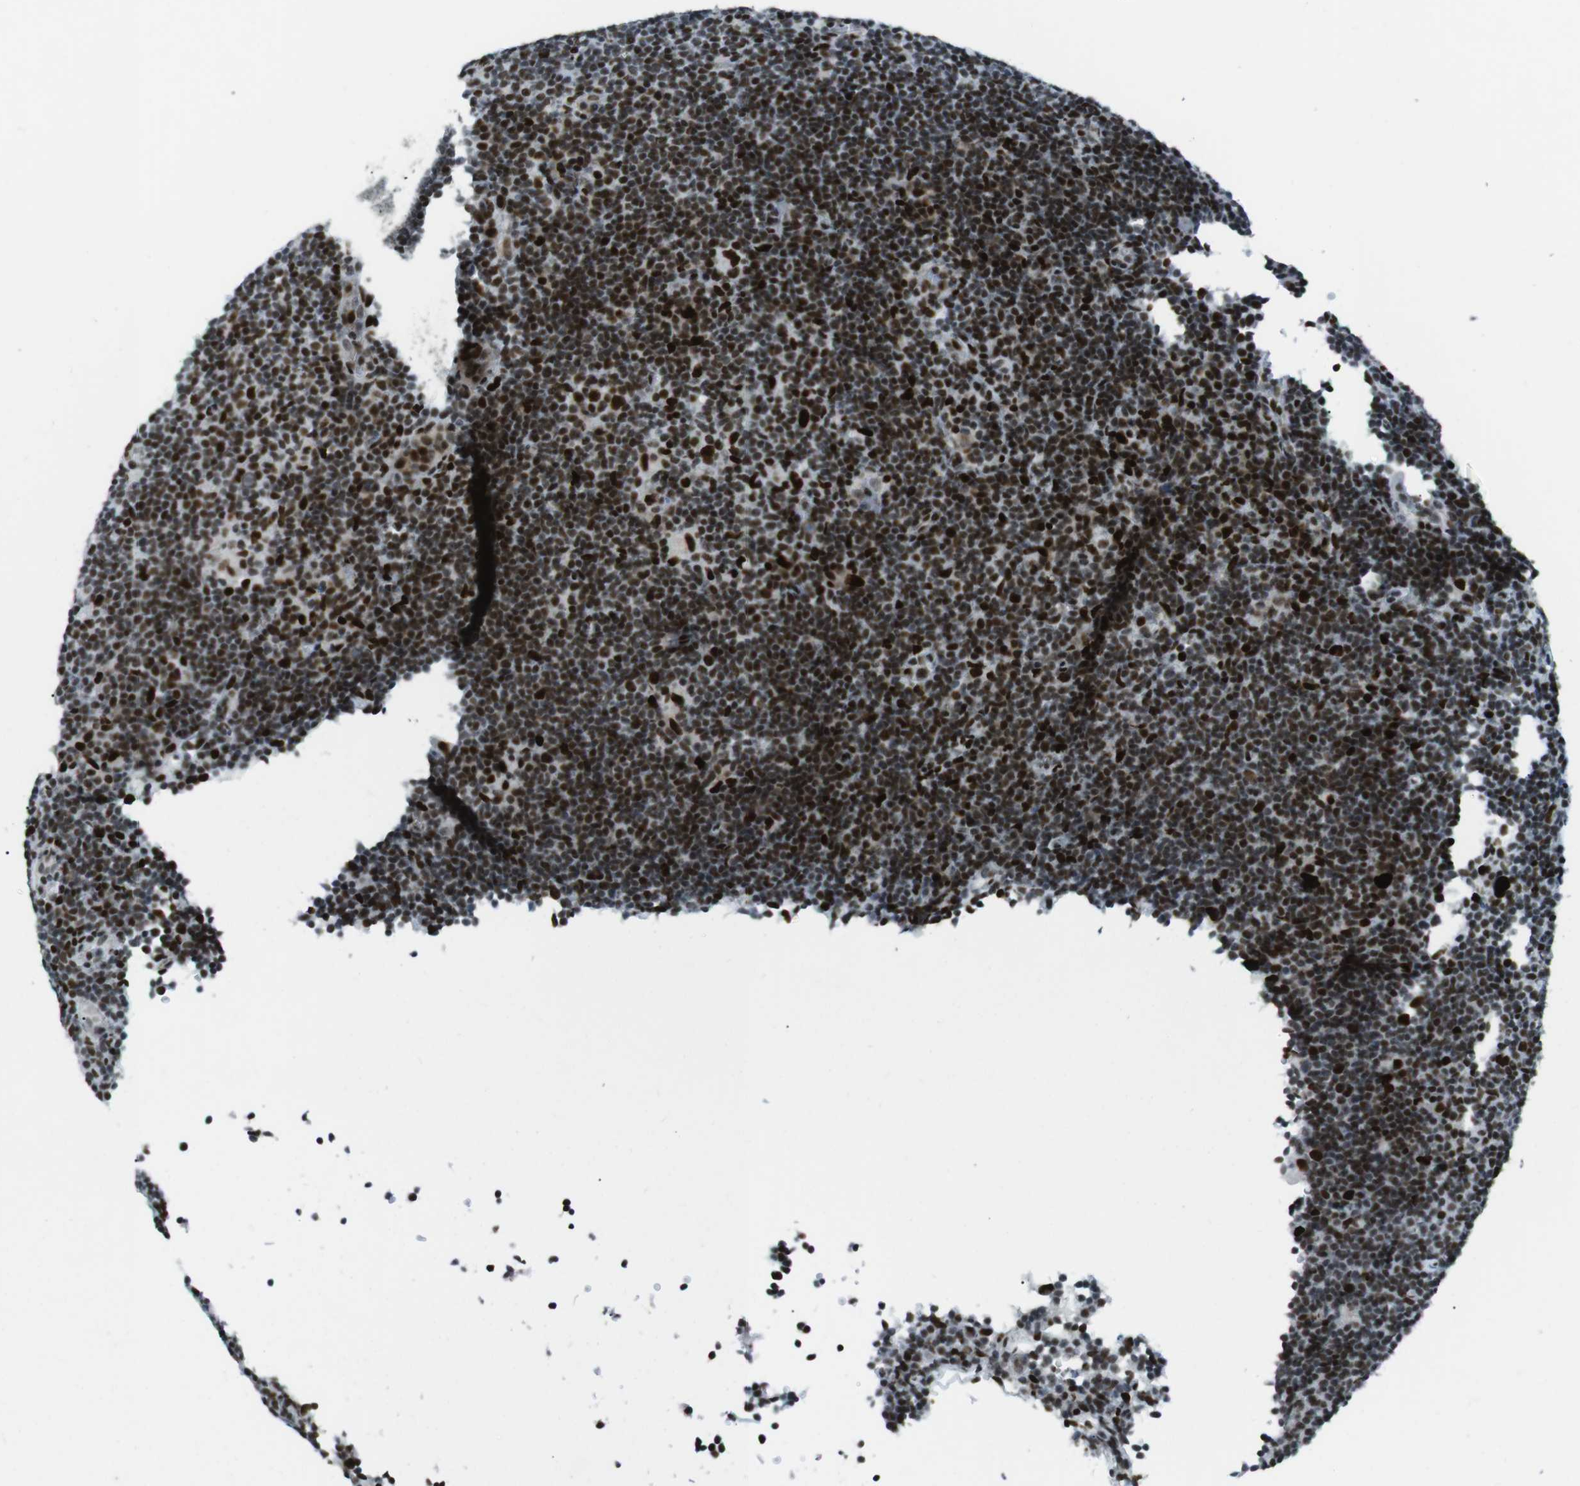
{"staining": {"intensity": "strong", "quantity": ">75%", "location": "nuclear"}, "tissue": "lymphoma", "cell_type": "Tumor cells", "image_type": "cancer", "snomed": [{"axis": "morphology", "description": "Hodgkin's disease, NOS"}, {"axis": "topography", "description": "Lymph node"}], "caption": "Human Hodgkin's disease stained with a protein marker shows strong staining in tumor cells.", "gene": "ARID1A", "patient": {"sex": "female", "age": 57}}